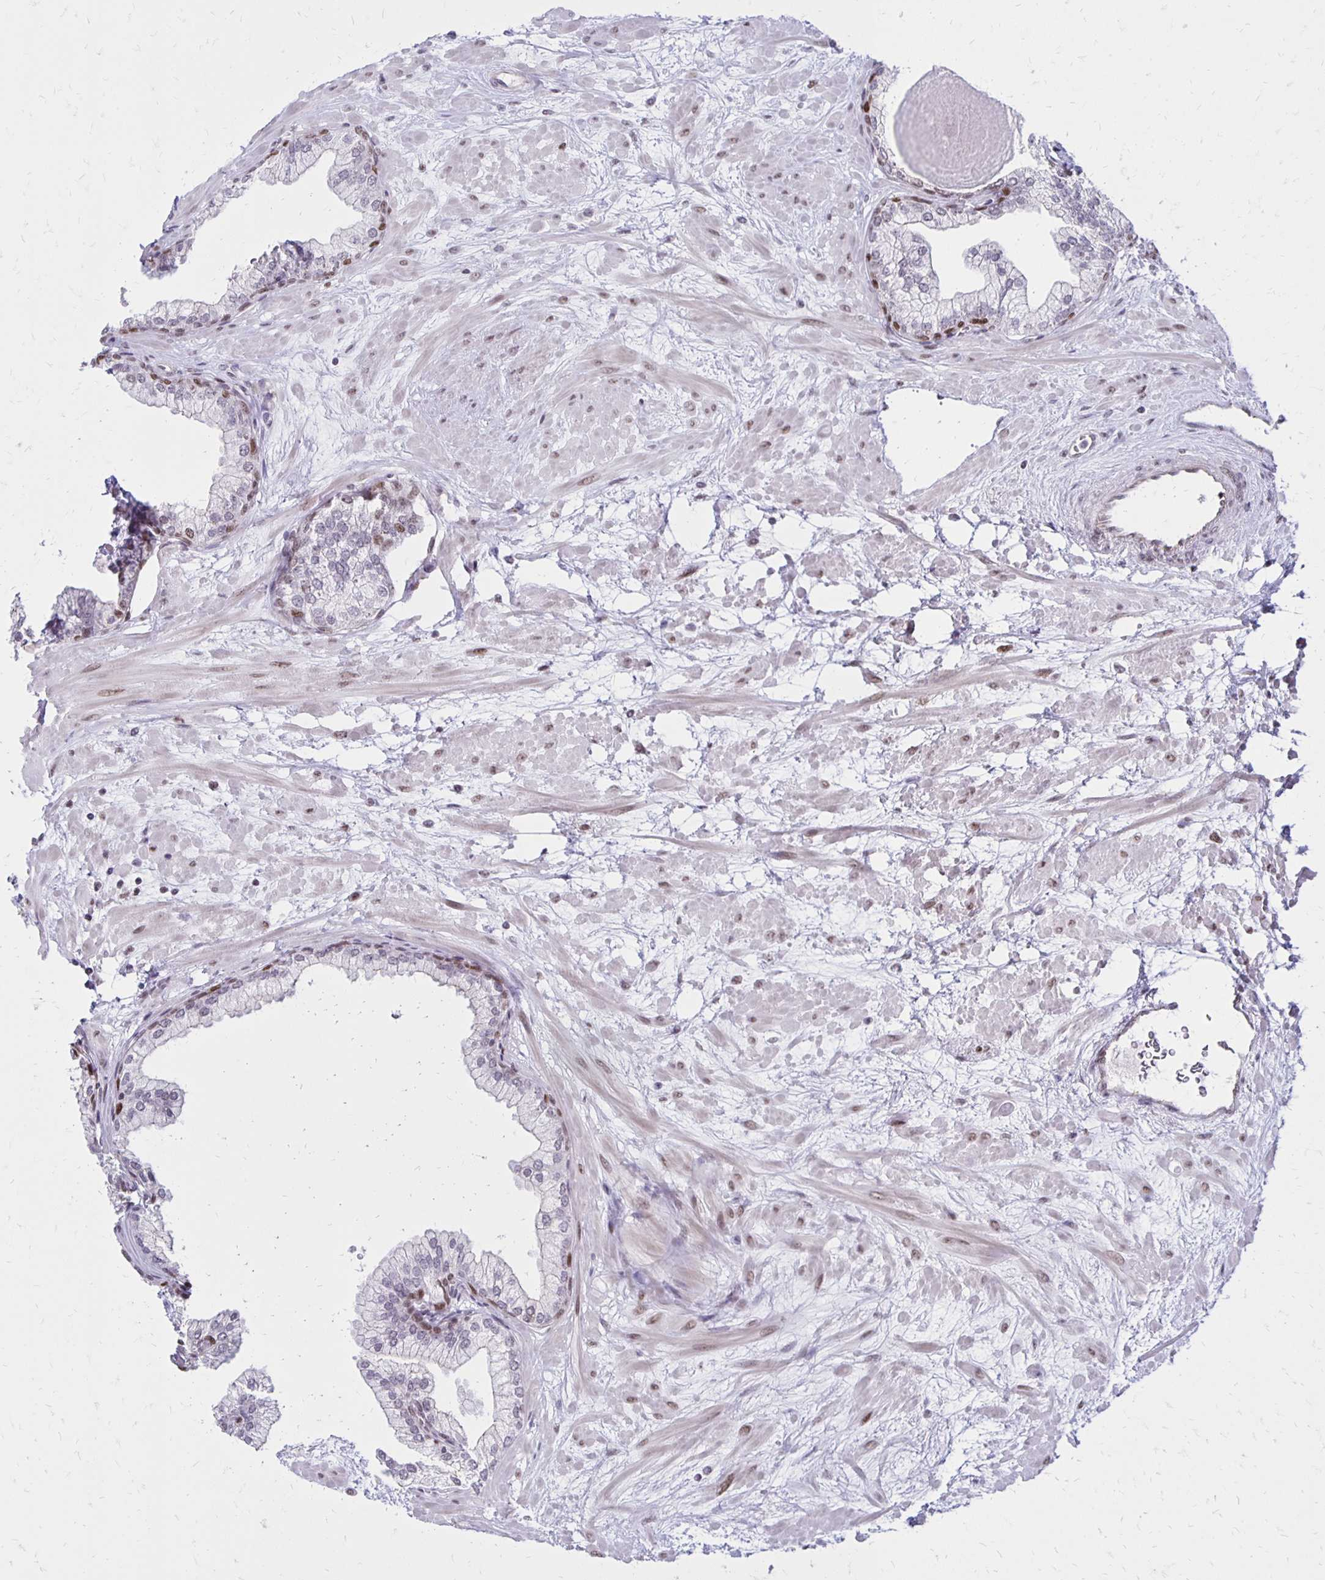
{"staining": {"intensity": "moderate", "quantity": "<25%", "location": "cytoplasmic/membranous,nuclear"}, "tissue": "prostate", "cell_type": "Glandular cells", "image_type": "normal", "snomed": [{"axis": "morphology", "description": "Normal tissue, NOS"}, {"axis": "topography", "description": "Prostate"}, {"axis": "topography", "description": "Peripheral nerve tissue"}], "caption": "DAB (3,3'-diaminobenzidine) immunohistochemical staining of unremarkable prostate exhibits moderate cytoplasmic/membranous,nuclear protein expression in about <25% of glandular cells.", "gene": "DDB2", "patient": {"sex": "male", "age": 61}}